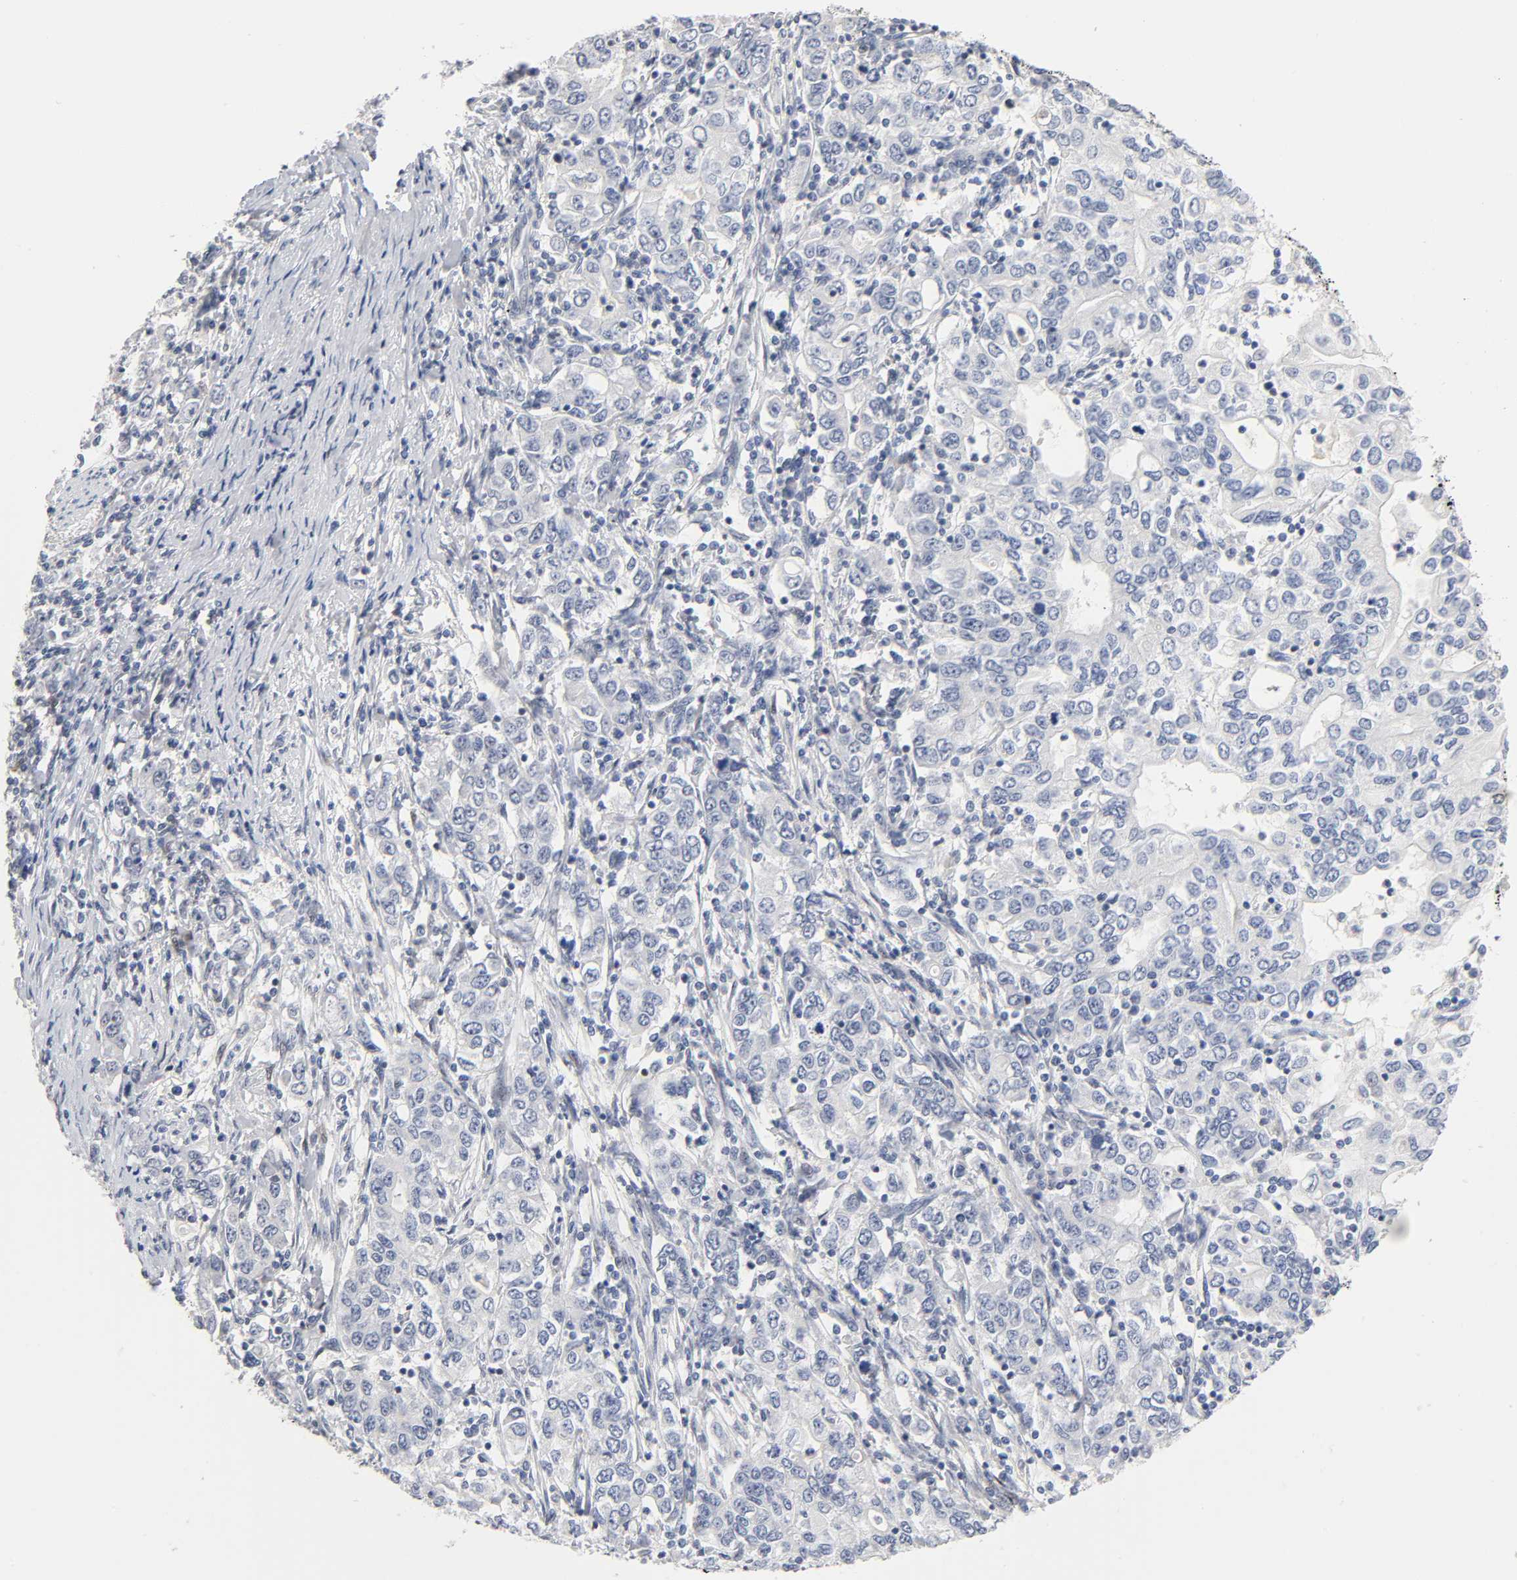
{"staining": {"intensity": "negative", "quantity": "none", "location": "none"}, "tissue": "stomach cancer", "cell_type": "Tumor cells", "image_type": "cancer", "snomed": [{"axis": "morphology", "description": "Adenocarcinoma, NOS"}, {"axis": "topography", "description": "Stomach, lower"}], "caption": "Stomach adenocarcinoma stained for a protein using immunohistochemistry reveals no staining tumor cells.", "gene": "NFATC1", "patient": {"sex": "female", "age": 72}}